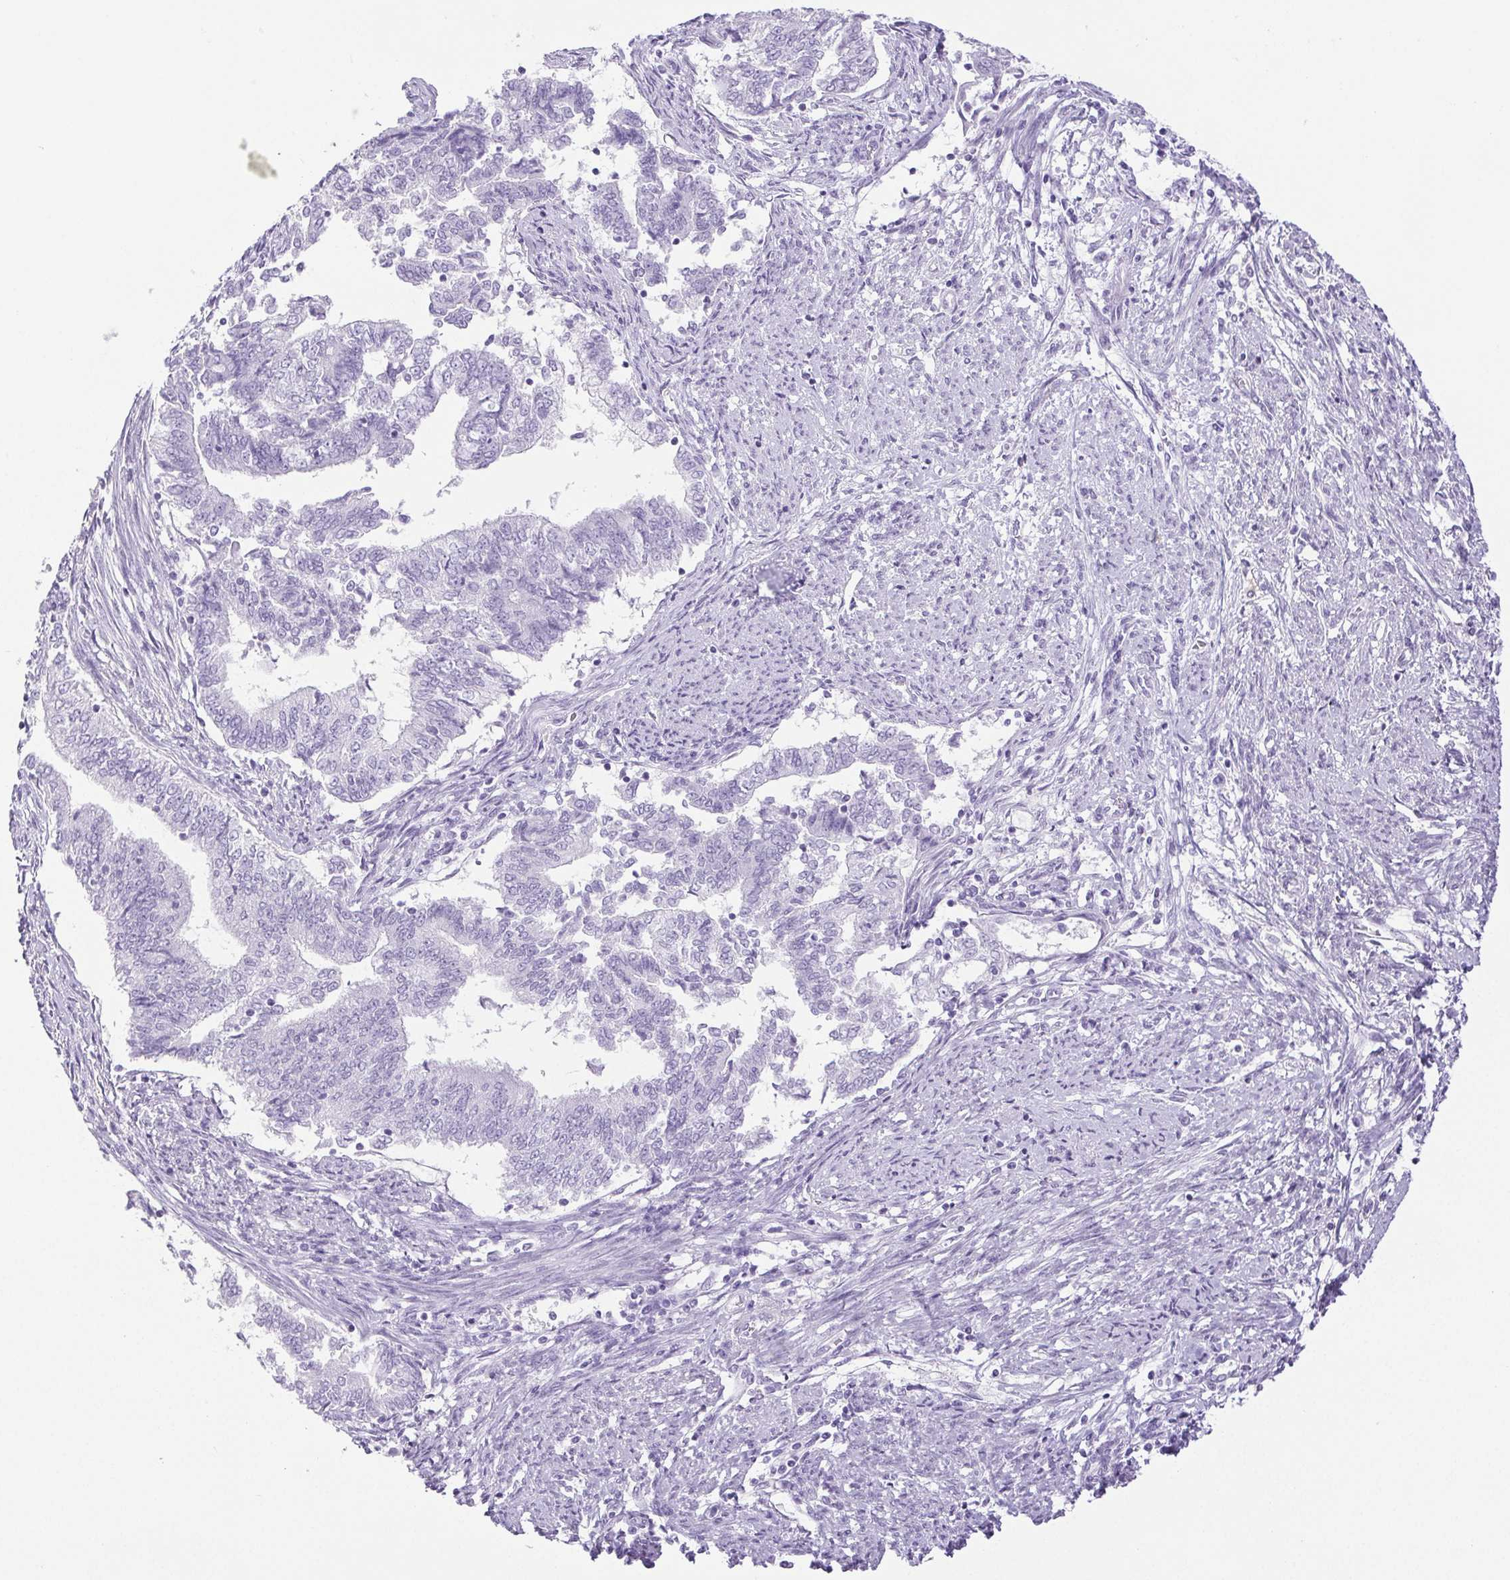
{"staining": {"intensity": "negative", "quantity": "none", "location": "none"}, "tissue": "endometrial cancer", "cell_type": "Tumor cells", "image_type": "cancer", "snomed": [{"axis": "morphology", "description": "Adenocarcinoma, NOS"}, {"axis": "topography", "description": "Endometrium"}], "caption": "An immunohistochemistry (IHC) micrograph of adenocarcinoma (endometrial) is shown. There is no staining in tumor cells of adenocarcinoma (endometrial).", "gene": "HLA-G", "patient": {"sex": "female", "age": 65}}